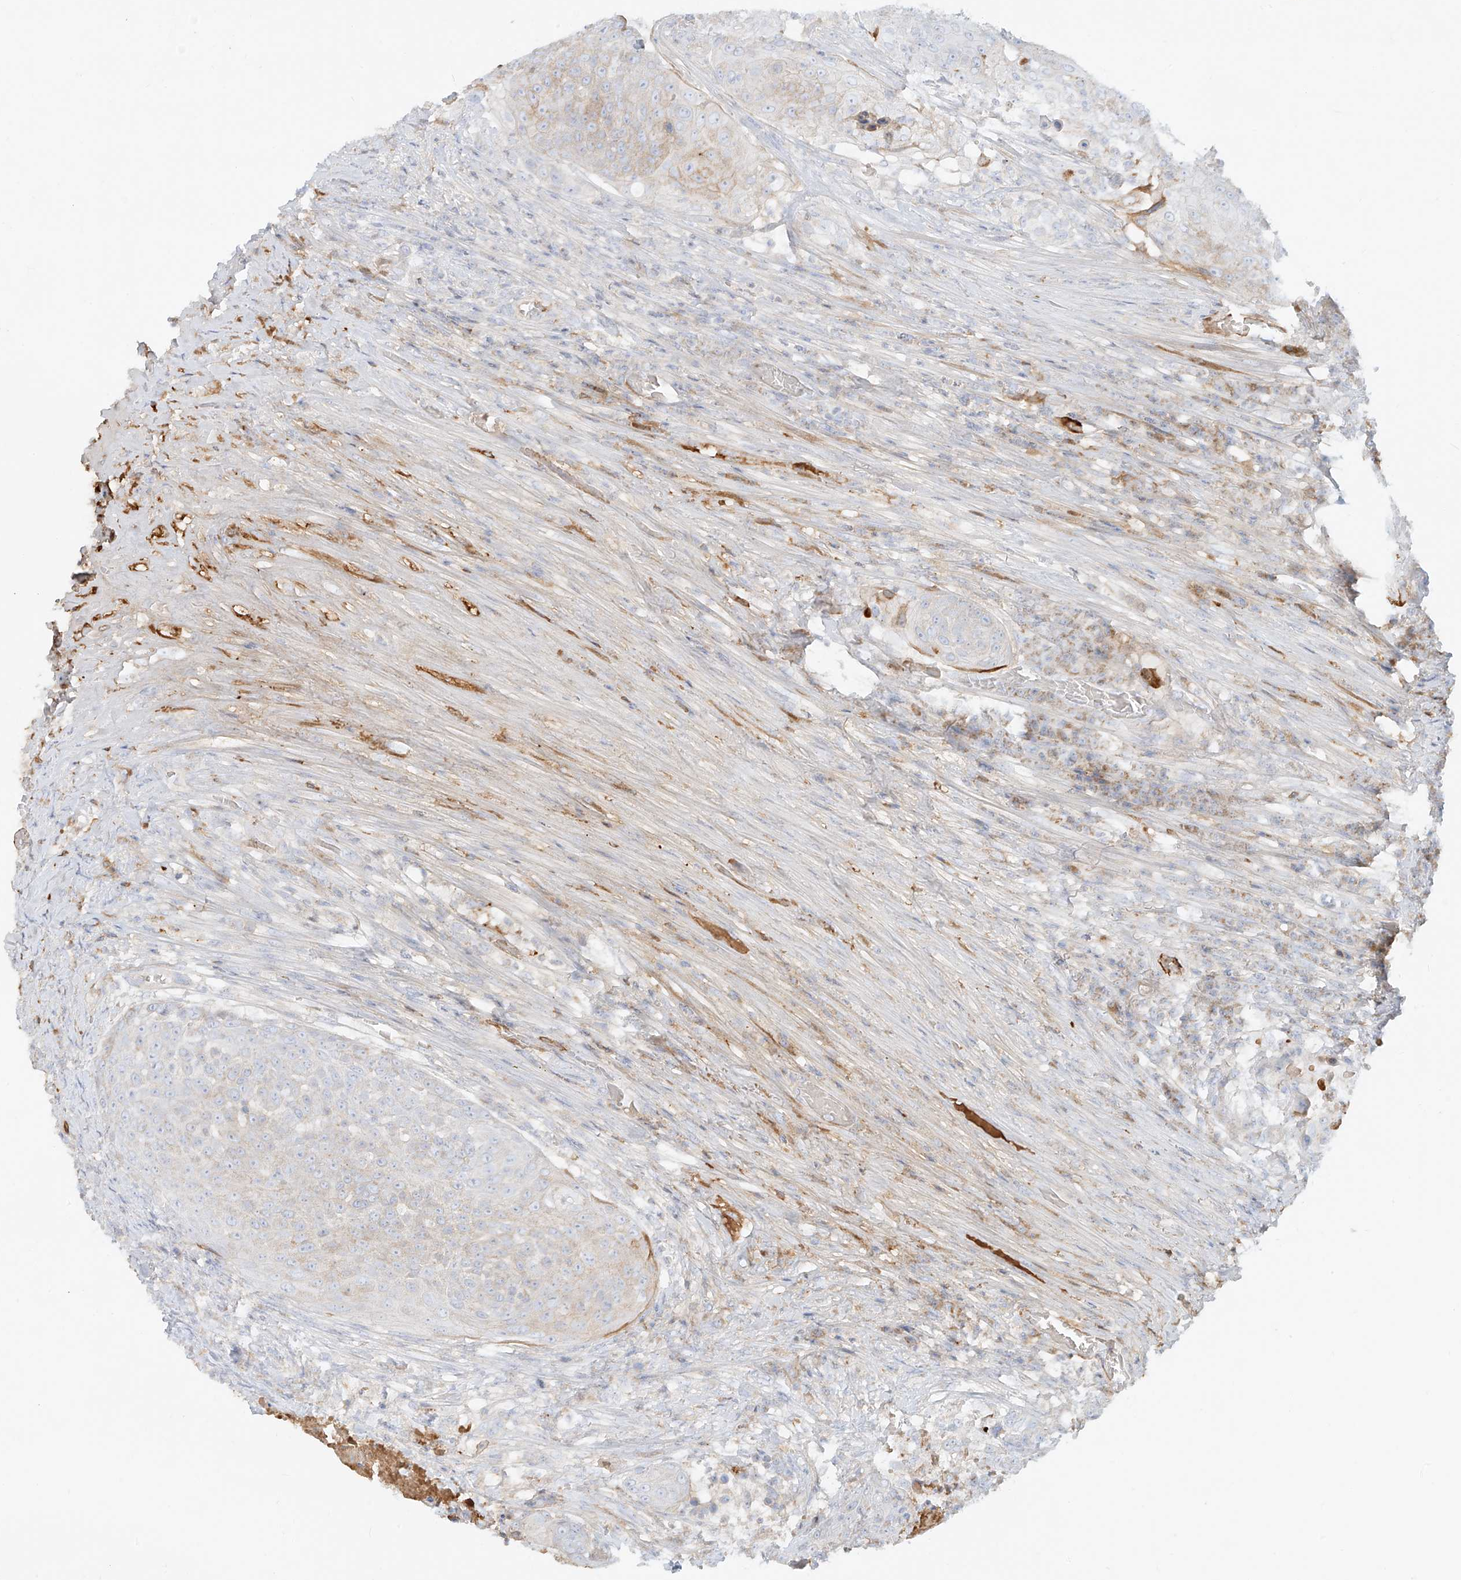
{"staining": {"intensity": "moderate", "quantity": "<25%", "location": "cytoplasmic/membranous"}, "tissue": "urothelial cancer", "cell_type": "Tumor cells", "image_type": "cancer", "snomed": [{"axis": "morphology", "description": "Urothelial carcinoma, High grade"}, {"axis": "topography", "description": "Urinary bladder"}], "caption": "A high-resolution photomicrograph shows IHC staining of urothelial cancer, which shows moderate cytoplasmic/membranous expression in about <25% of tumor cells.", "gene": "OCSTAMP", "patient": {"sex": "female", "age": 63}}